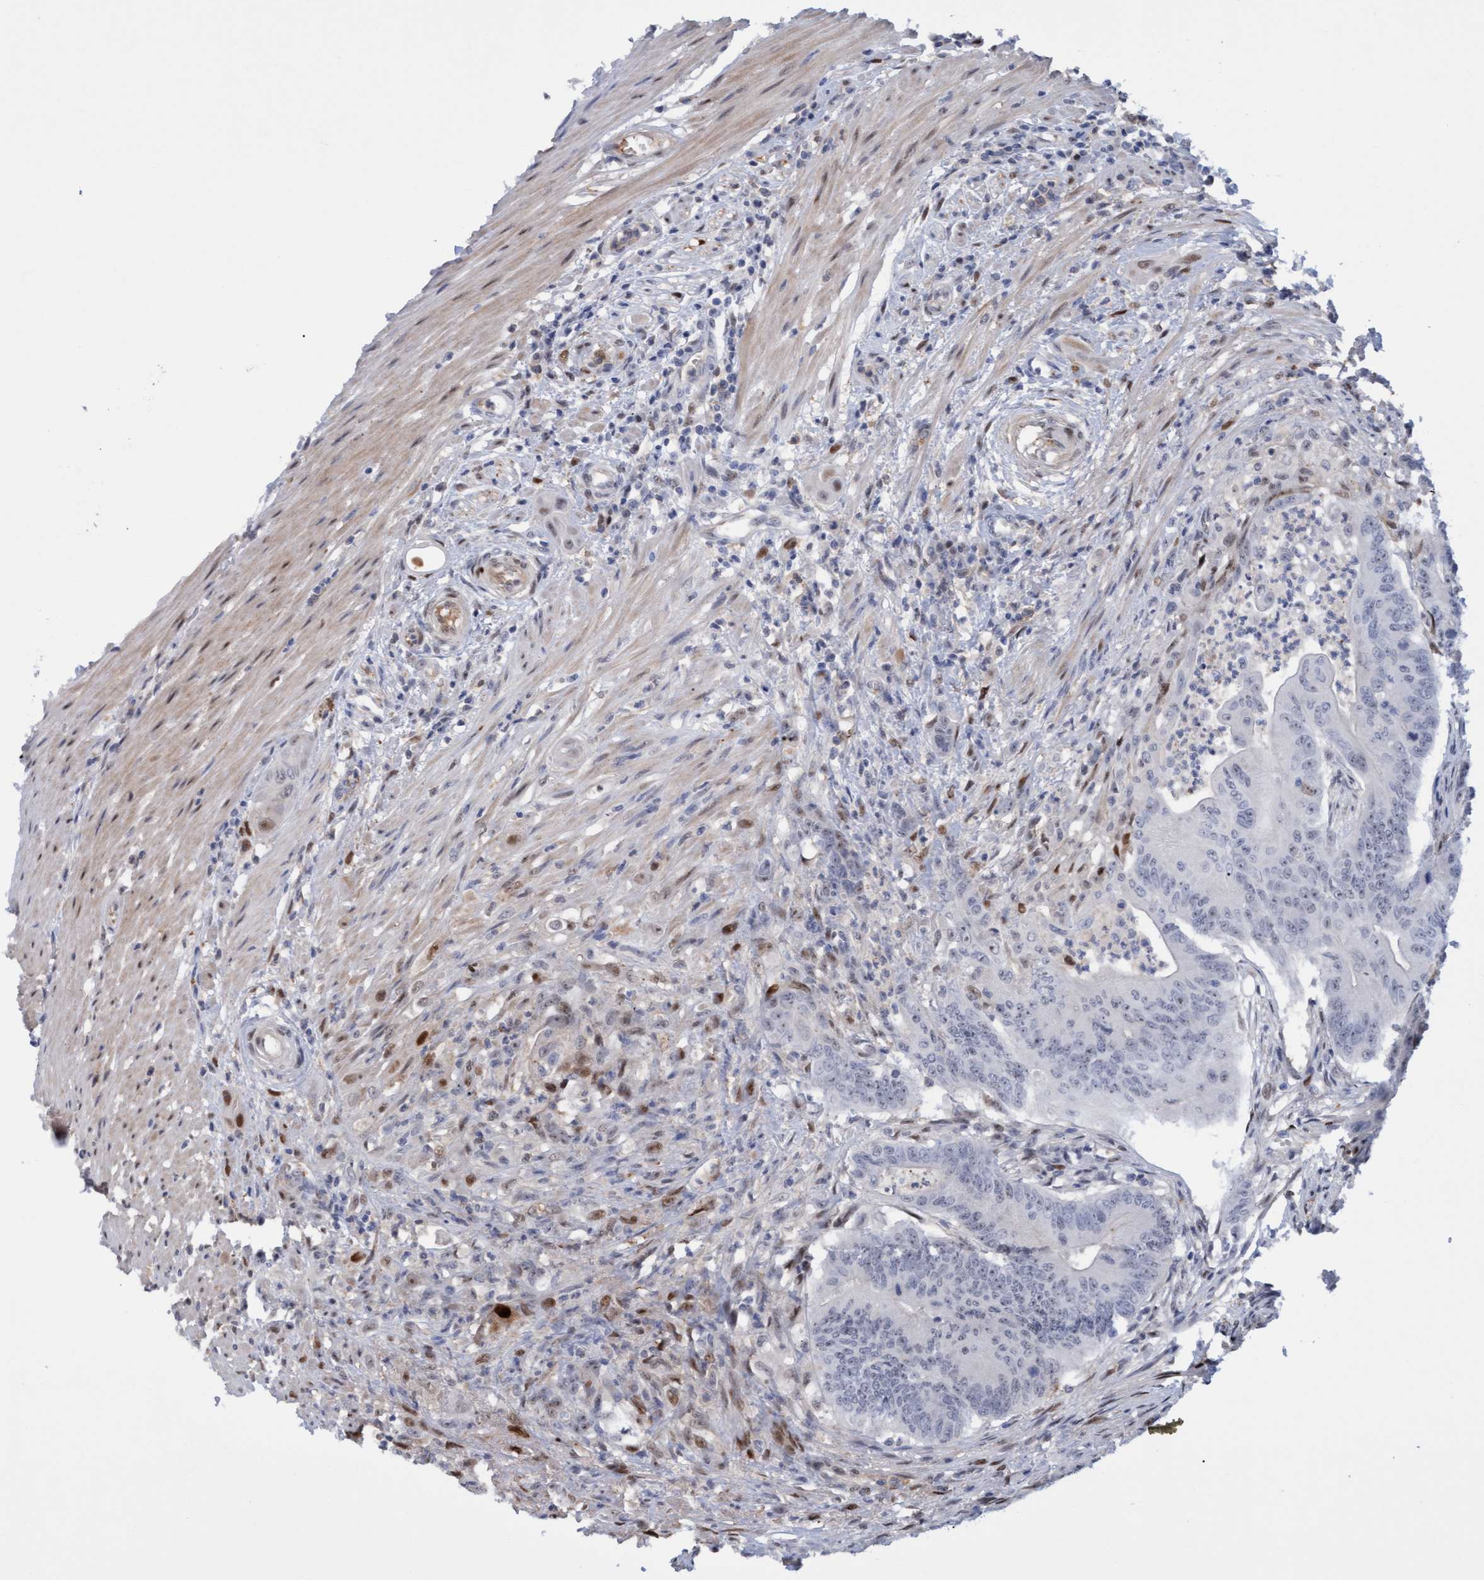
{"staining": {"intensity": "weak", "quantity": "<25%", "location": "nuclear"}, "tissue": "colorectal cancer", "cell_type": "Tumor cells", "image_type": "cancer", "snomed": [{"axis": "morphology", "description": "Adenoma, NOS"}, {"axis": "morphology", "description": "Adenocarcinoma, NOS"}, {"axis": "topography", "description": "Colon"}], "caption": "Immunohistochemistry (IHC) histopathology image of neoplastic tissue: colorectal cancer stained with DAB (3,3'-diaminobenzidine) demonstrates no significant protein positivity in tumor cells.", "gene": "PINX1", "patient": {"sex": "male", "age": 79}}